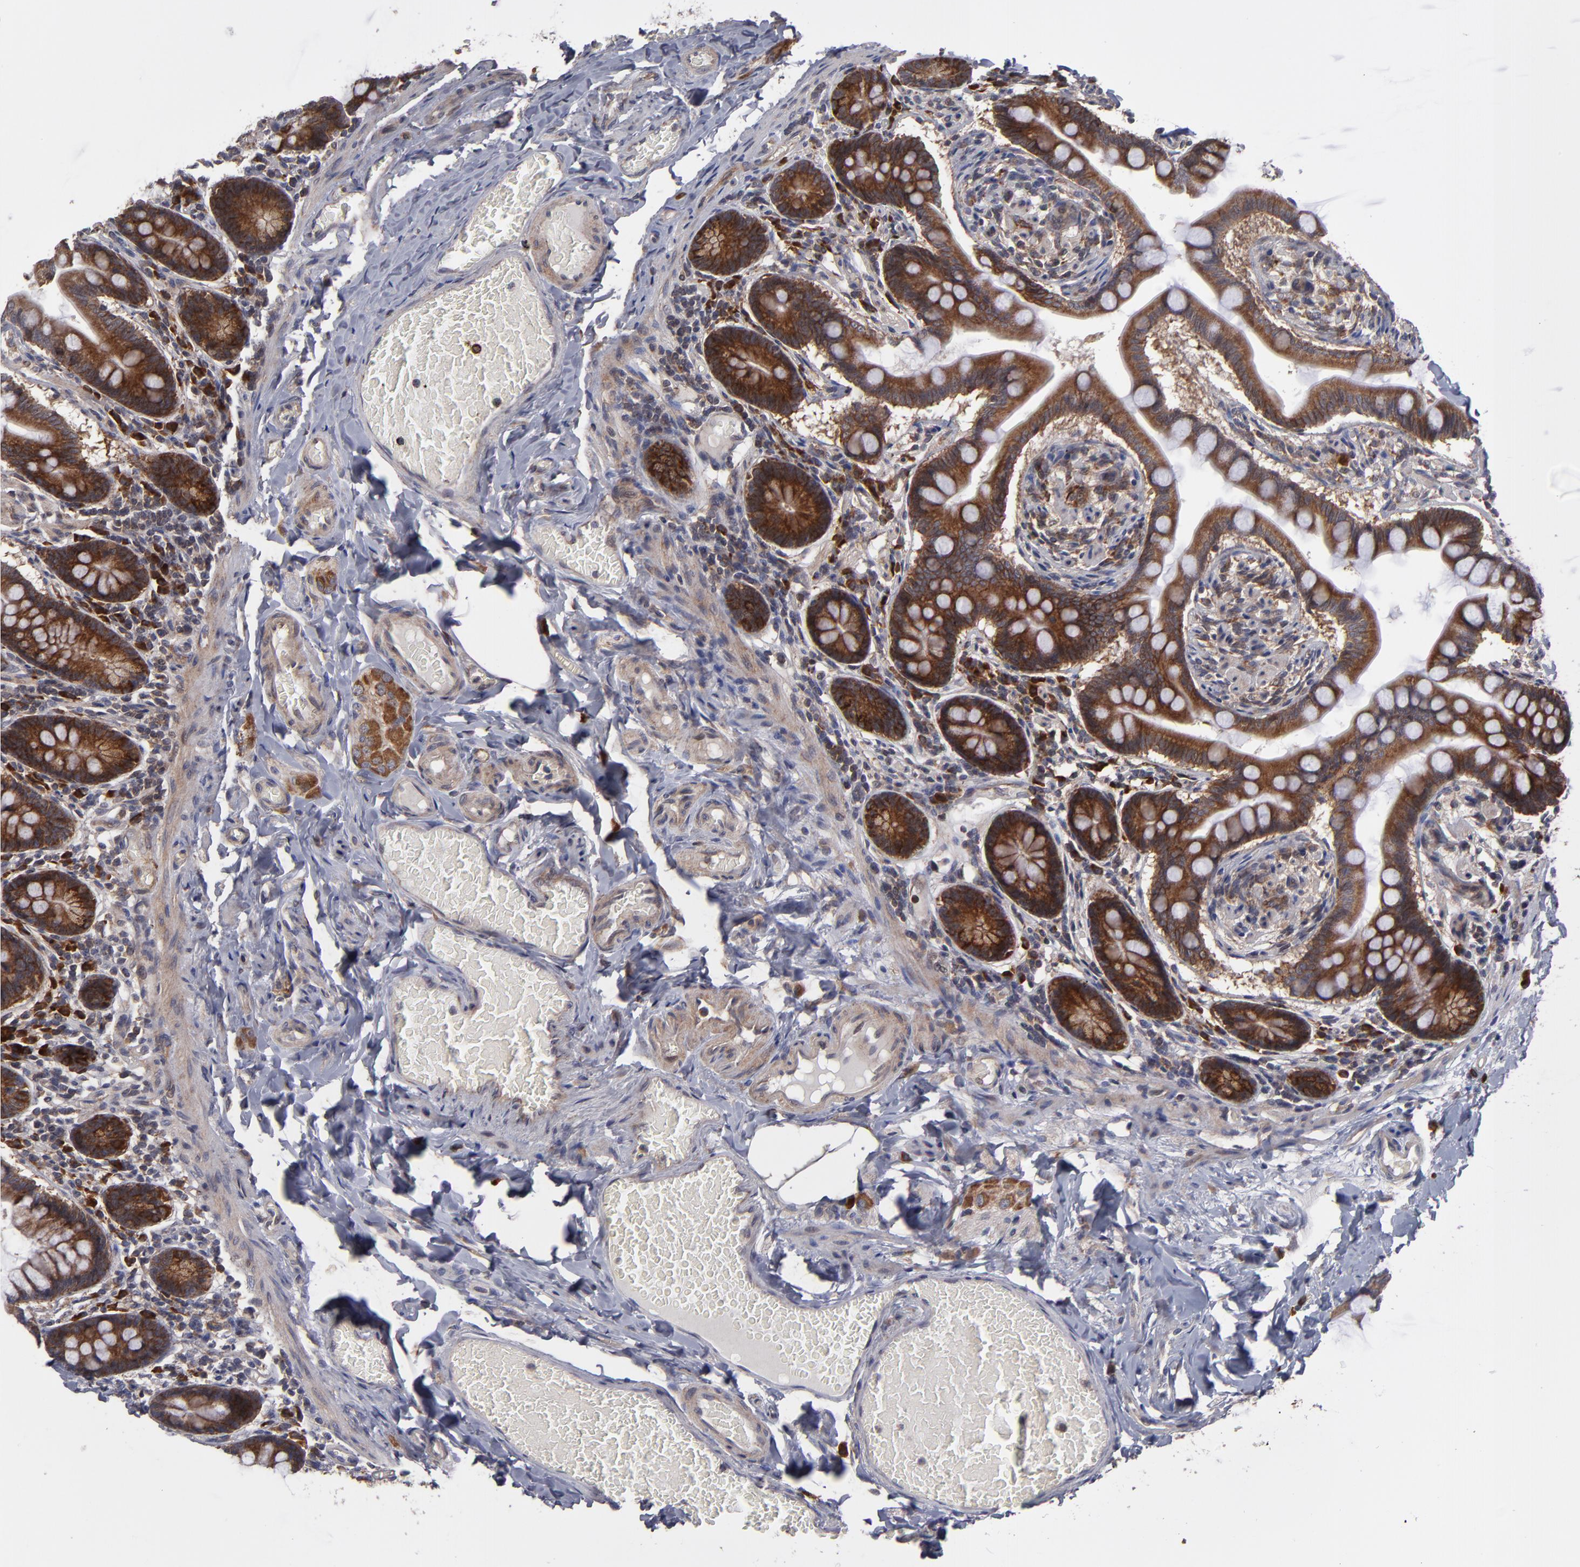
{"staining": {"intensity": "moderate", "quantity": ">75%", "location": "cytoplasmic/membranous"}, "tissue": "small intestine", "cell_type": "Glandular cells", "image_type": "normal", "snomed": [{"axis": "morphology", "description": "Normal tissue, NOS"}, {"axis": "topography", "description": "Small intestine"}], "caption": "High-power microscopy captured an immunohistochemistry photomicrograph of normal small intestine, revealing moderate cytoplasmic/membranous expression in approximately >75% of glandular cells.", "gene": "SND1", "patient": {"sex": "male", "age": 41}}